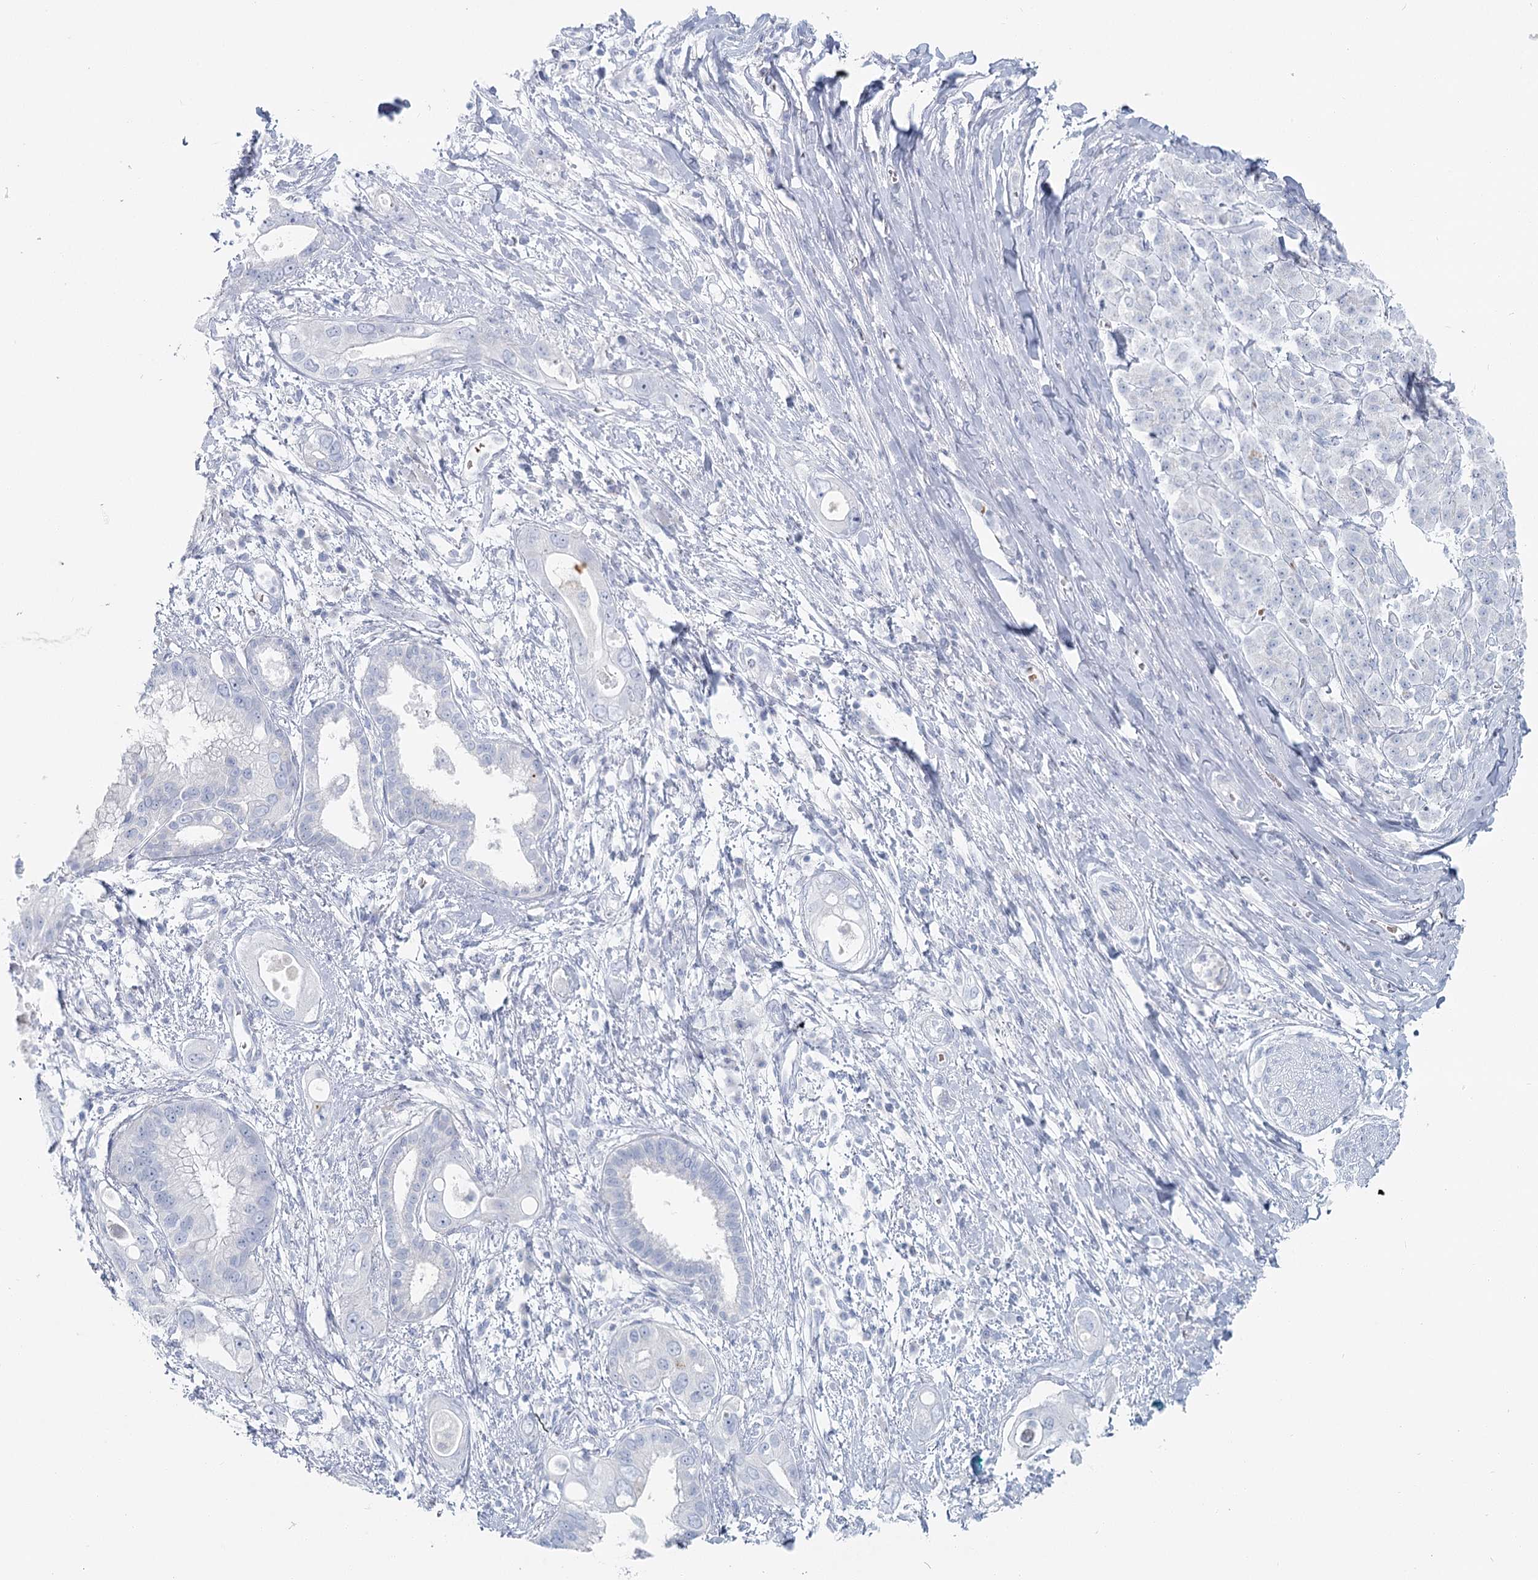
{"staining": {"intensity": "negative", "quantity": "none", "location": "none"}, "tissue": "pancreatic cancer", "cell_type": "Tumor cells", "image_type": "cancer", "snomed": [{"axis": "morphology", "description": "Inflammation, NOS"}, {"axis": "morphology", "description": "Adenocarcinoma, NOS"}, {"axis": "topography", "description": "Pancreas"}], "caption": "The histopathology image shows no significant expression in tumor cells of adenocarcinoma (pancreatic). Nuclei are stained in blue.", "gene": "IFIT5", "patient": {"sex": "female", "age": 56}}